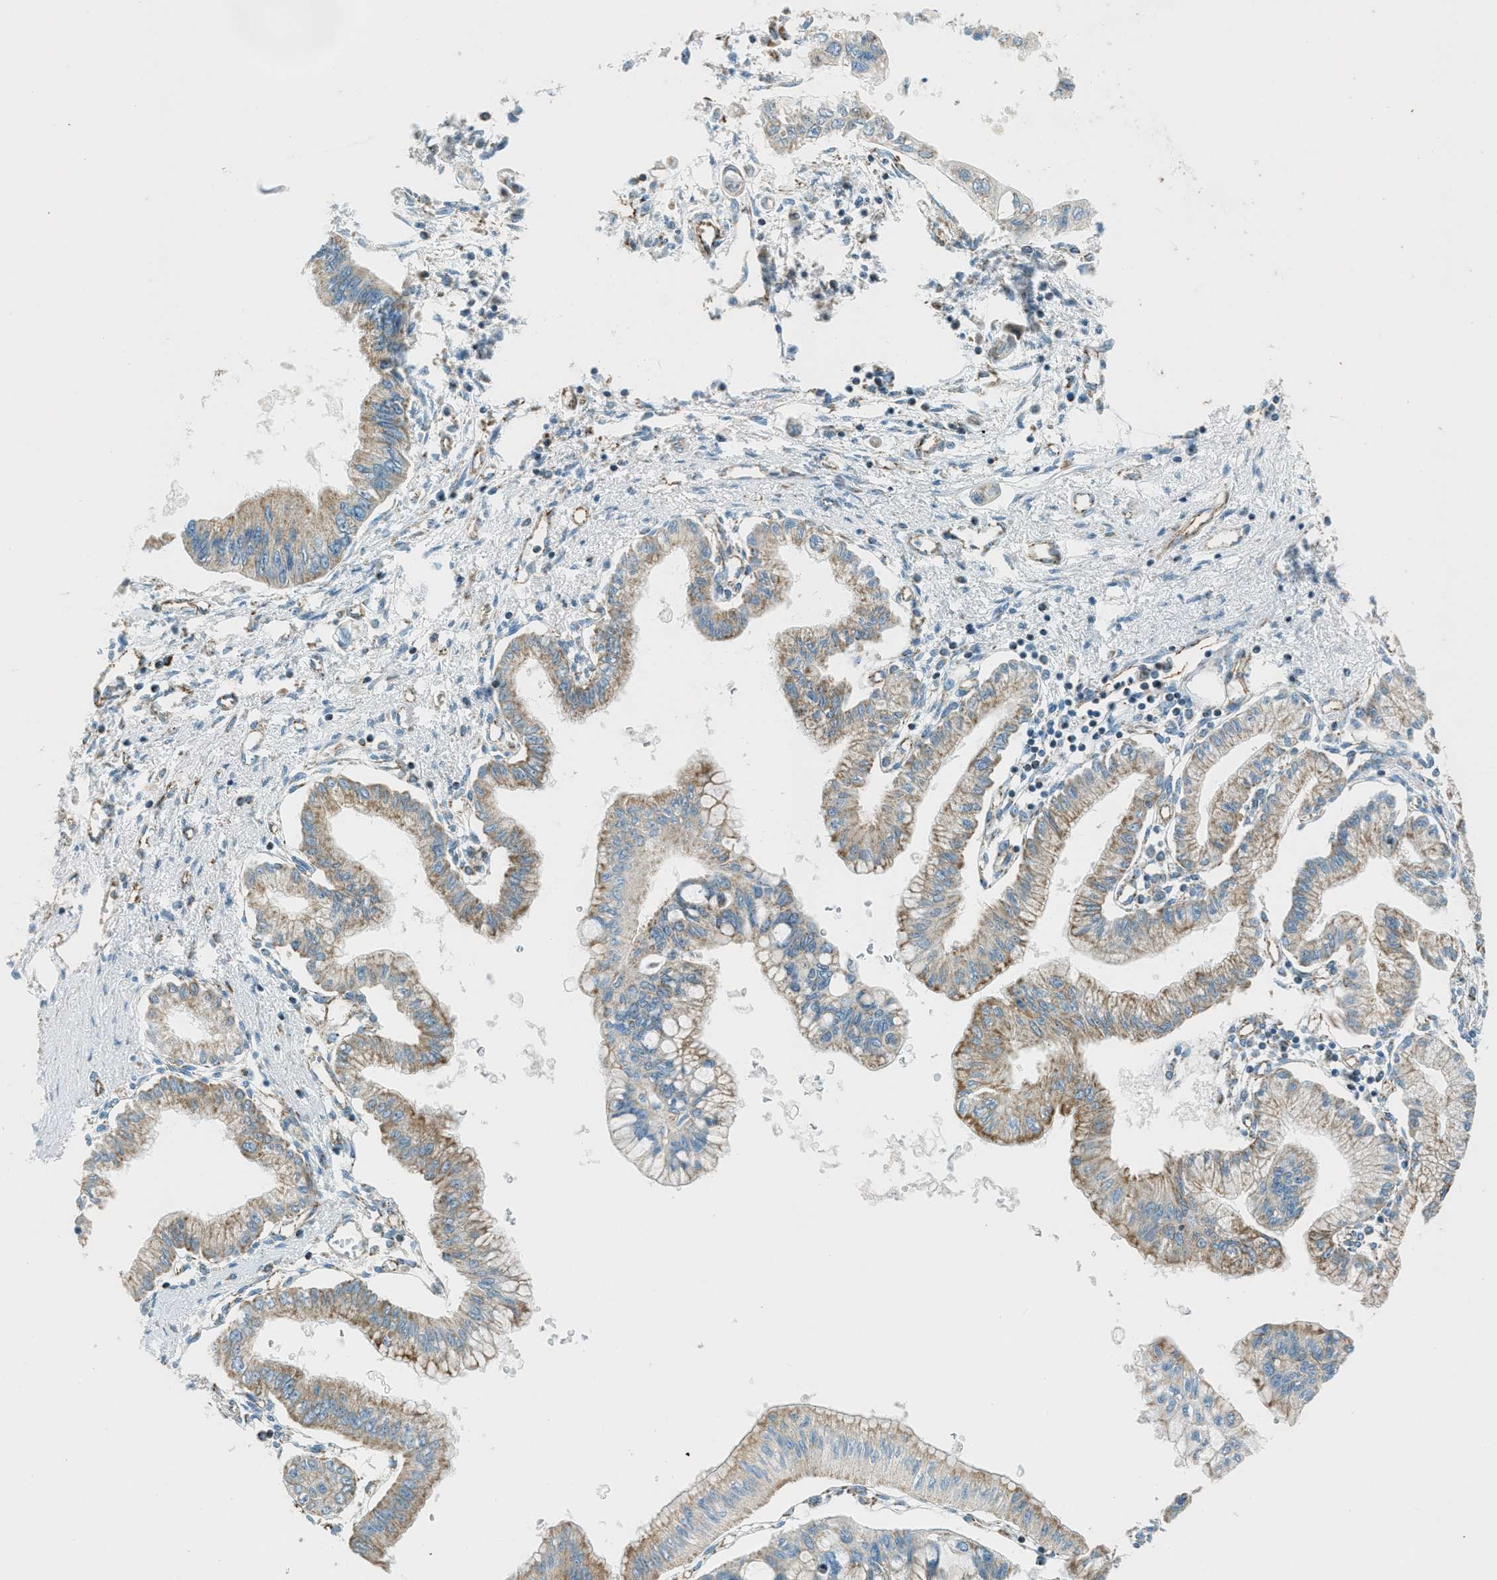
{"staining": {"intensity": "weak", "quantity": ">75%", "location": "cytoplasmic/membranous"}, "tissue": "pancreatic cancer", "cell_type": "Tumor cells", "image_type": "cancer", "snomed": [{"axis": "morphology", "description": "Adenocarcinoma, NOS"}, {"axis": "topography", "description": "Pancreas"}], "caption": "Protein expression analysis of human pancreatic cancer reveals weak cytoplasmic/membranous expression in about >75% of tumor cells. The staining was performed using DAB to visualize the protein expression in brown, while the nuclei were stained in blue with hematoxylin (Magnification: 20x).", "gene": "CHST15", "patient": {"sex": "female", "age": 77}}